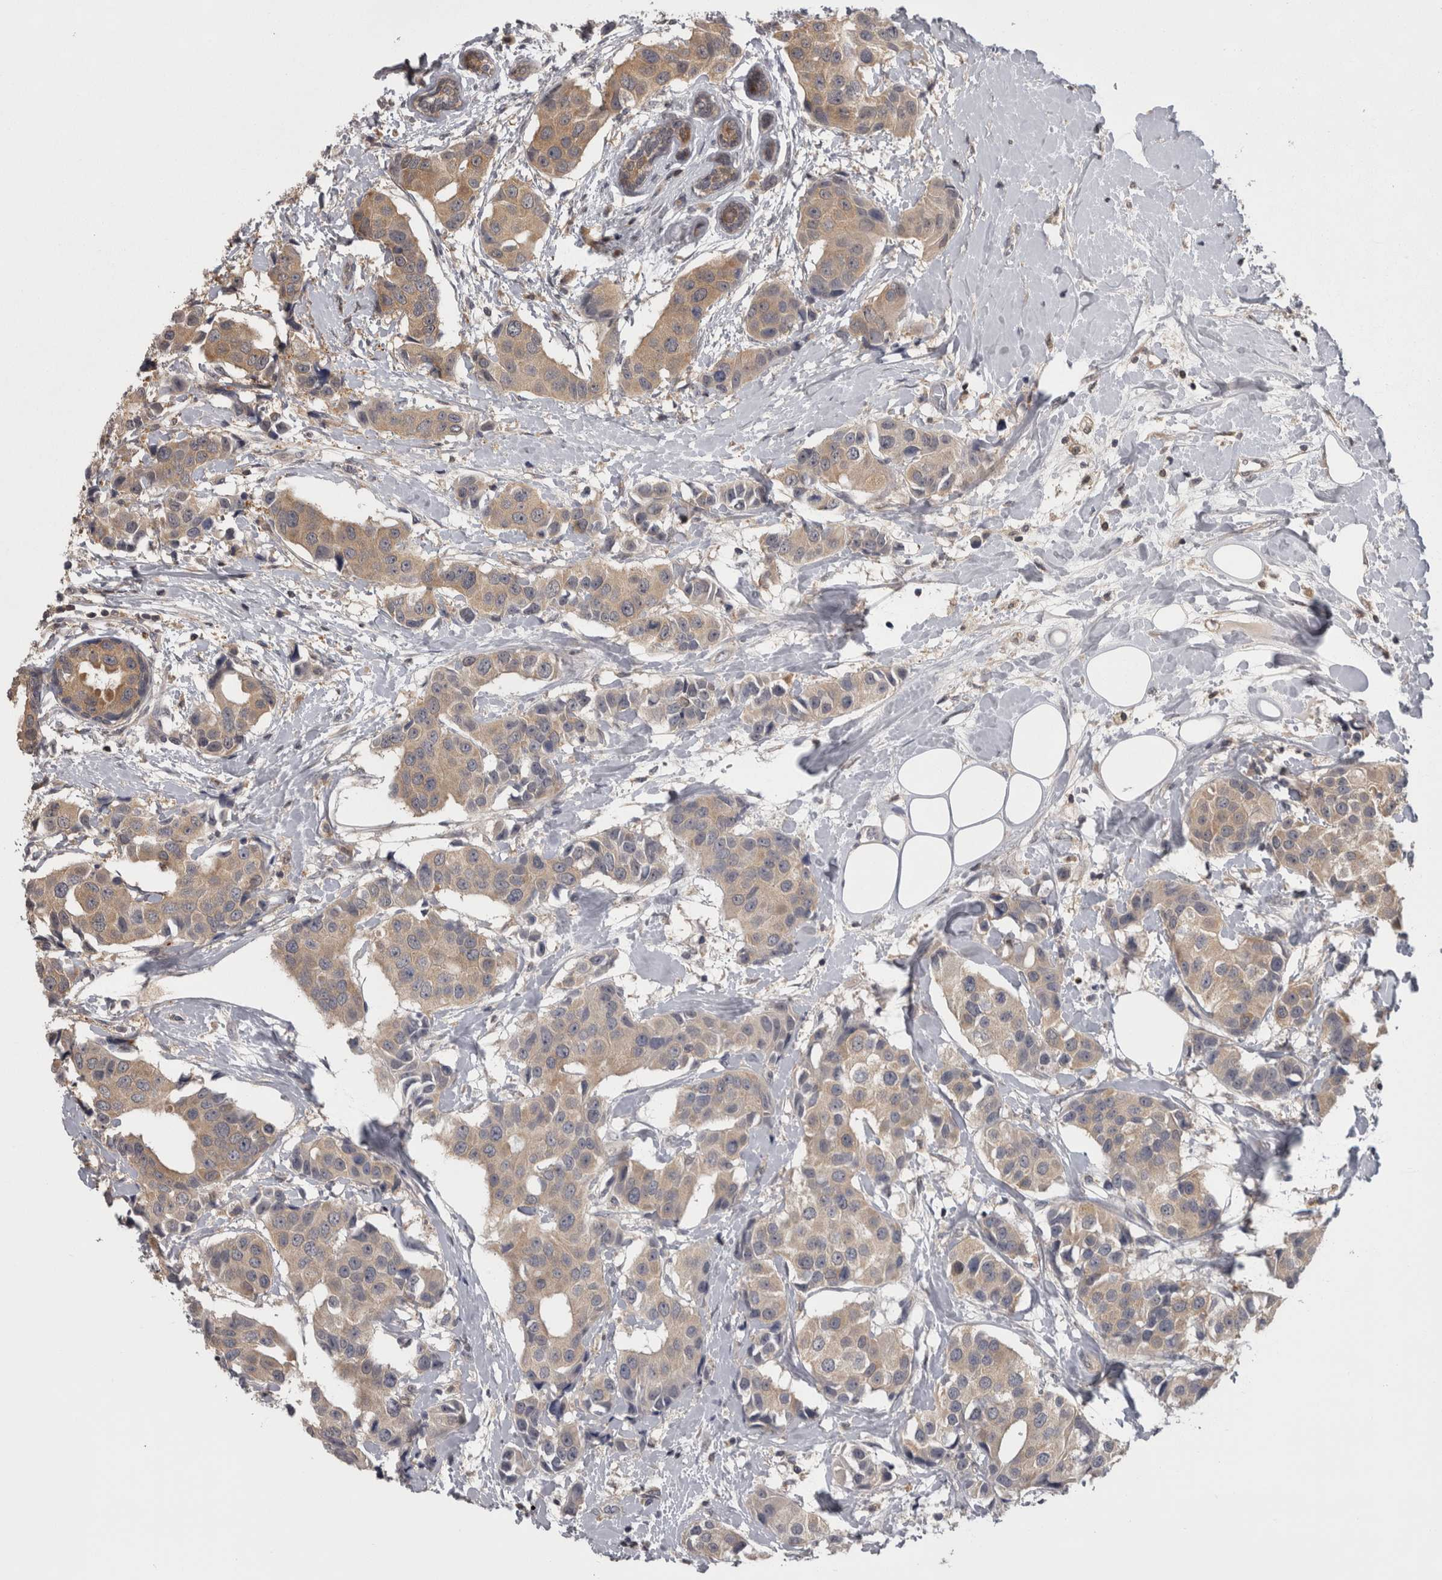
{"staining": {"intensity": "weak", "quantity": ">75%", "location": "cytoplasmic/membranous"}, "tissue": "breast cancer", "cell_type": "Tumor cells", "image_type": "cancer", "snomed": [{"axis": "morphology", "description": "Normal tissue, NOS"}, {"axis": "morphology", "description": "Duct carcinoma"}, {"axis": "topography", "description": "Breast"}], "caption": "The photomicrograph demonstrates staining of invasive ductal carcinoma (breast), revealing weak cytoplasmic/membranous protein expression (brown color) within tumor cells.", "gene": "APRT", "patient": {"sex": "female", "age": 39}}